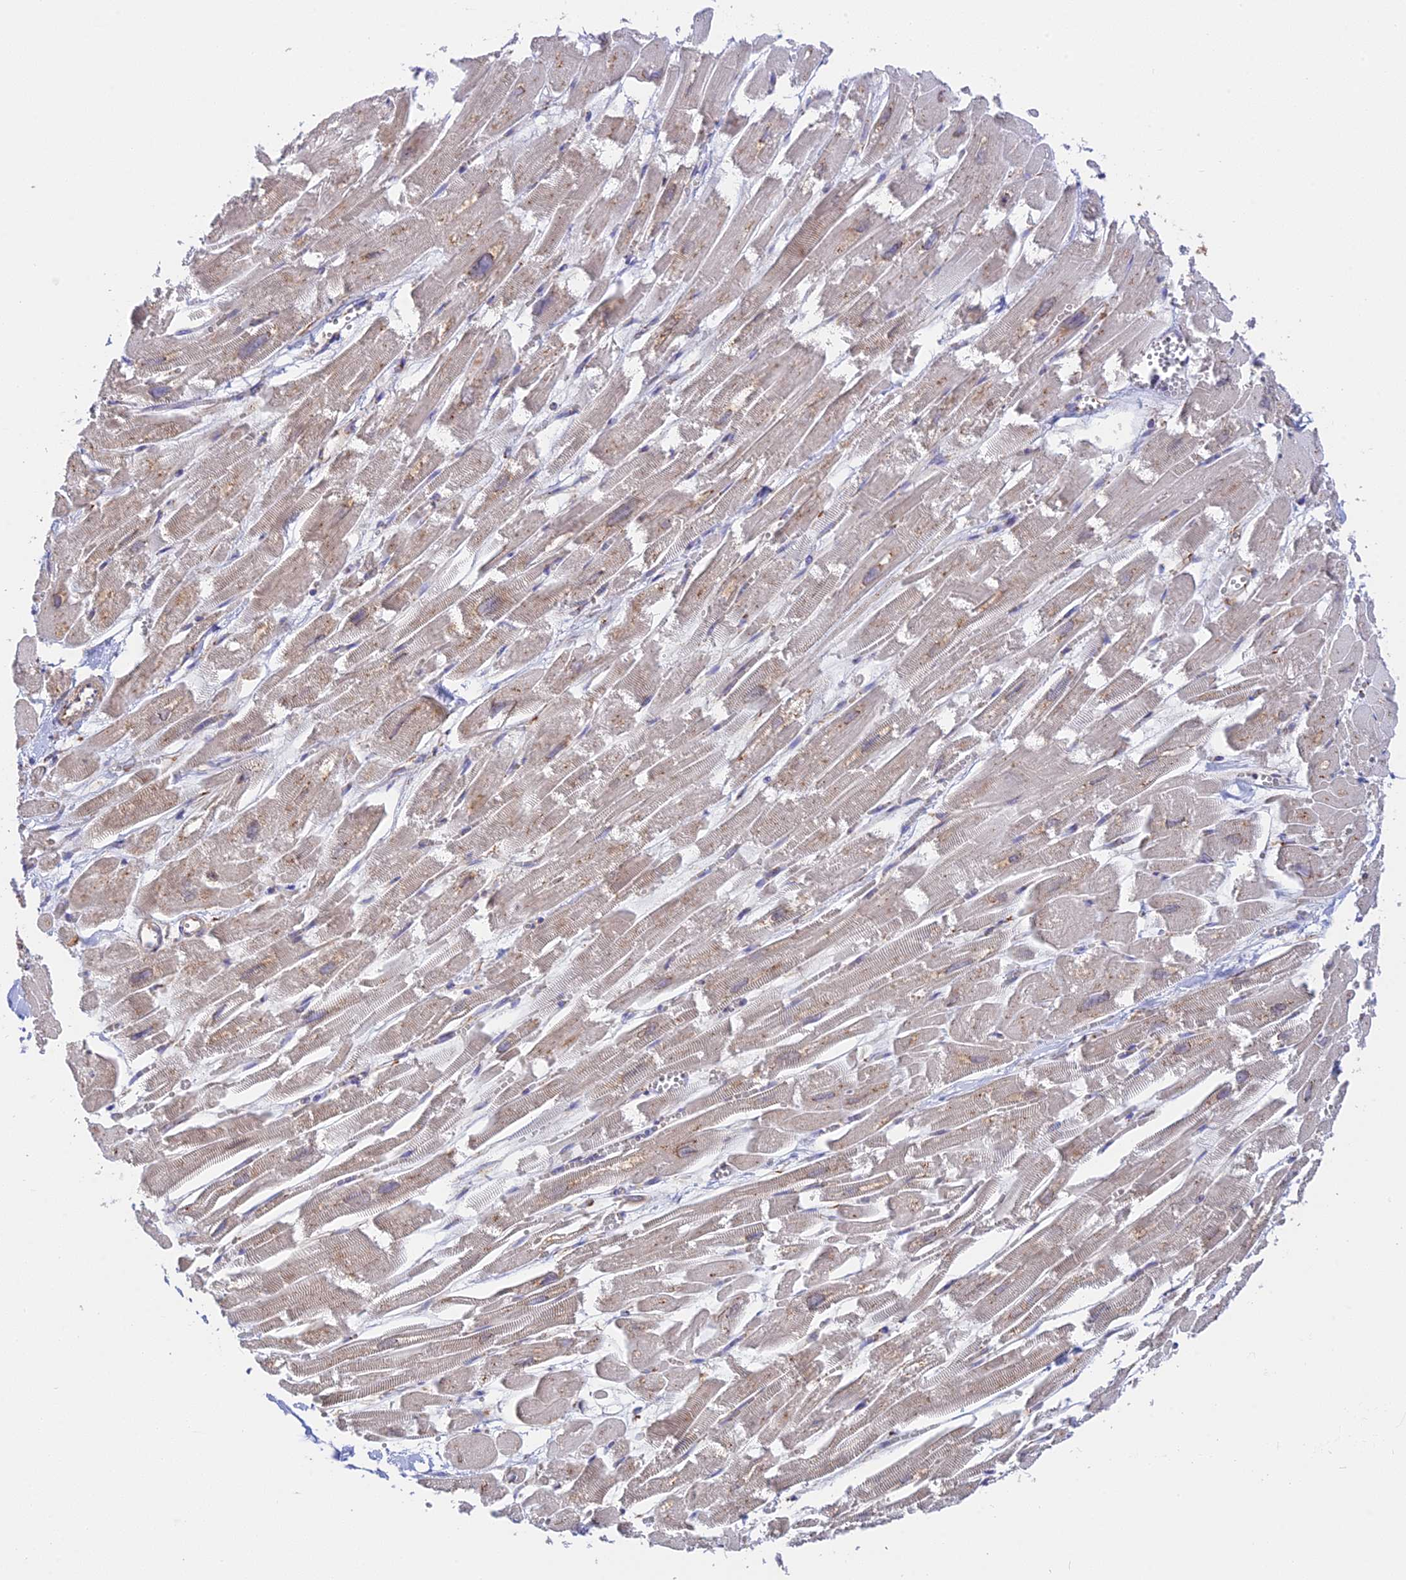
{"staining": {"intensity": "negative", "quantity": "none", "location": "none"}, "tissue": "heart muscle", "cell_type": "Cardiomyocytes", "image_type": "normal", "snomed": [{"axis": "morphology", "description": "Normal tissue, NOS"}, {"axis": "topography", "description": "Heart"}], "caption": "Image shows no protein staining in cardiomyocytes of normal heart muscle. The staining is performed using DAB brown chromogen with nuclei counter-stained in using hematoxylin.", "gene": "GOLGA3", "patient": {"sex": "male", "age": 54}}